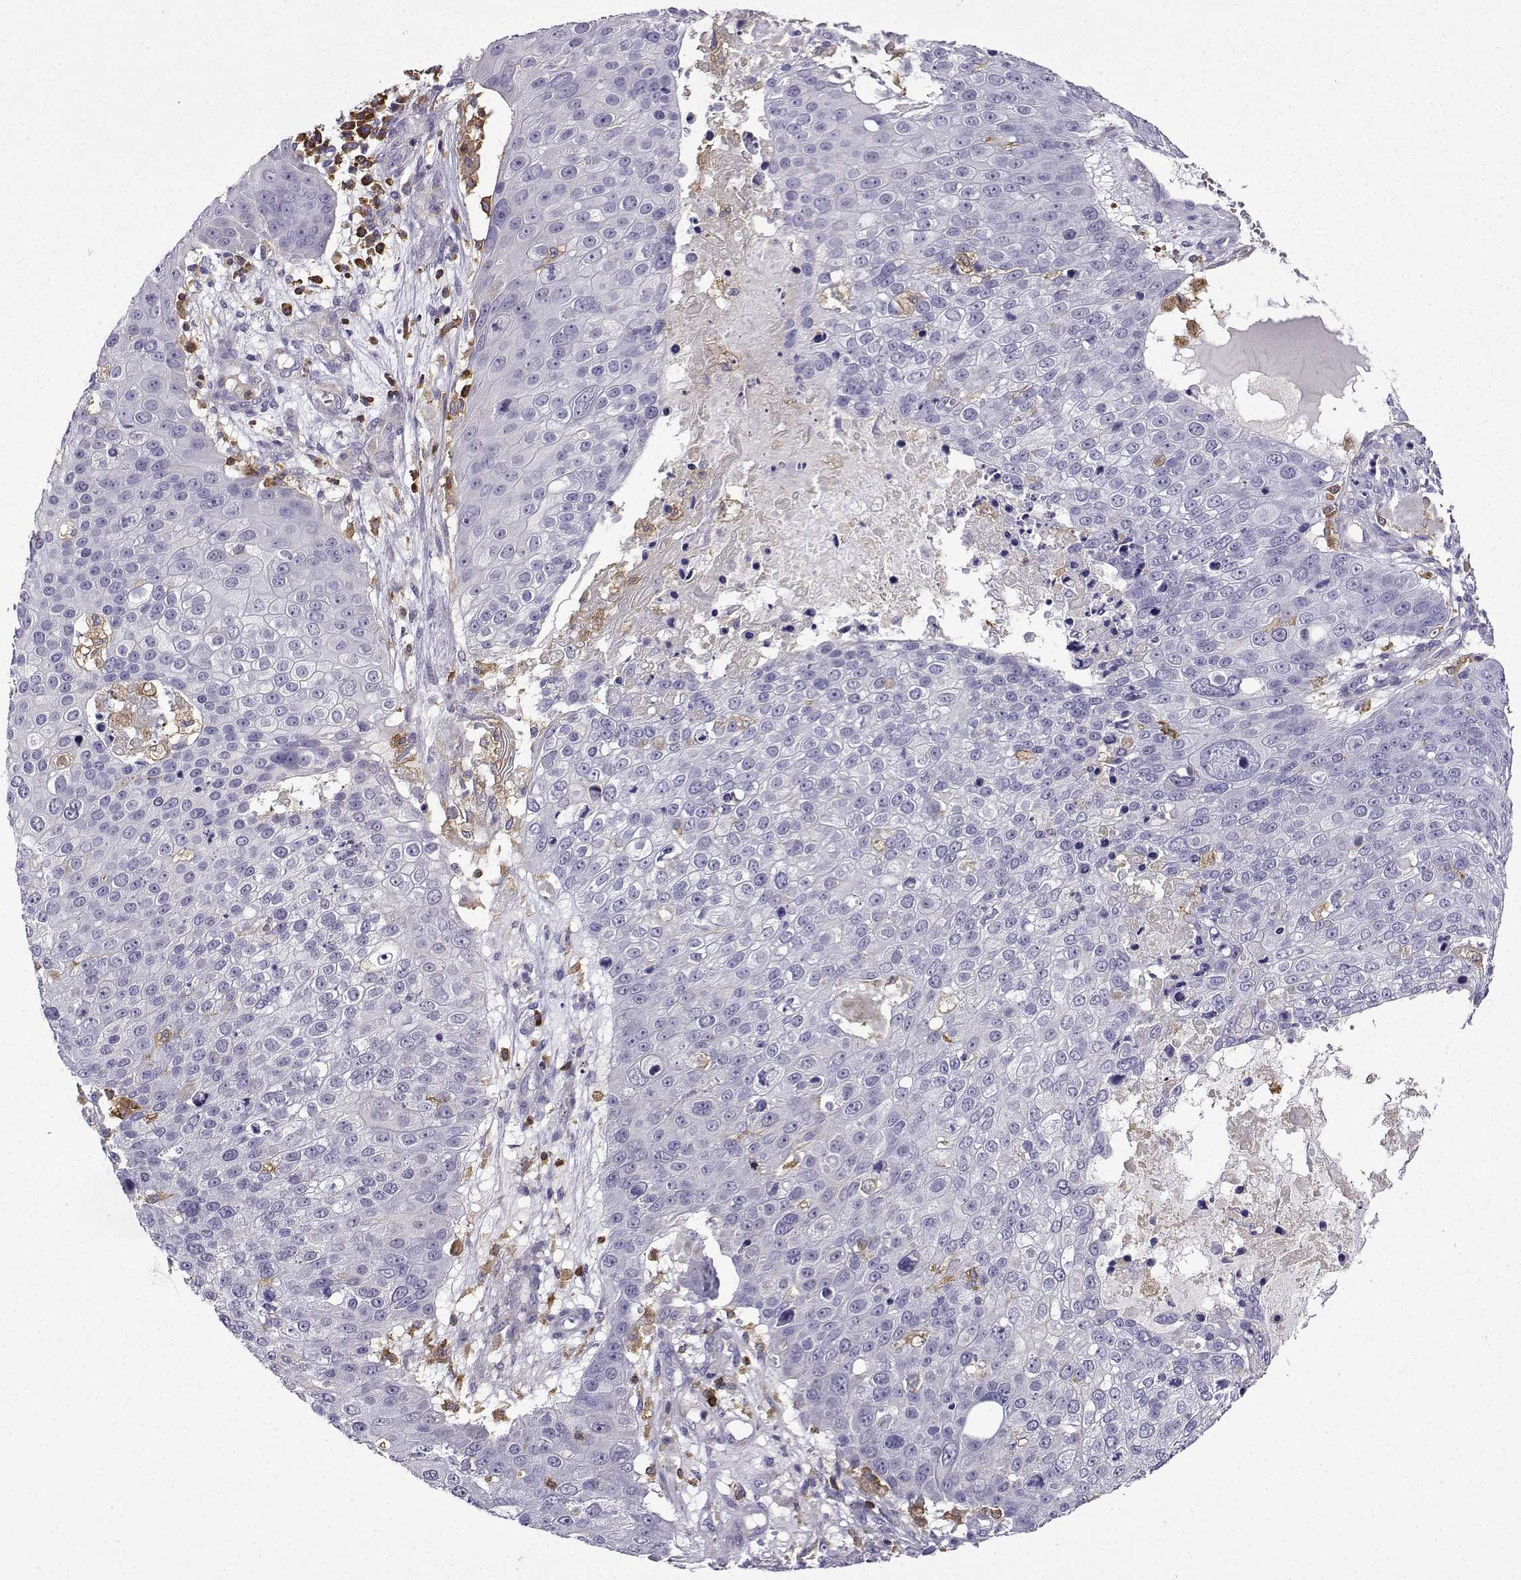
{"staining": {"intensity": "negative", "quantity": "none", "location": "none"}, "tissue": "skin cancer", "cell_type": "Tumor cells", "image_type": "cancer", "snomed": [{"axis": "morphology", "description": "Squamous cell carcinoma, NOS"}, {"axis": "topography", "description": "Skin"}], "caption": "DAB (3,3'-diaminobenzidine) immunohistochemical staining of skin squamous cell carcinoma displays no significant staining in tumor cells.", "gene": "DOCK10", "patient": {"sex": "male", "age": 71}}